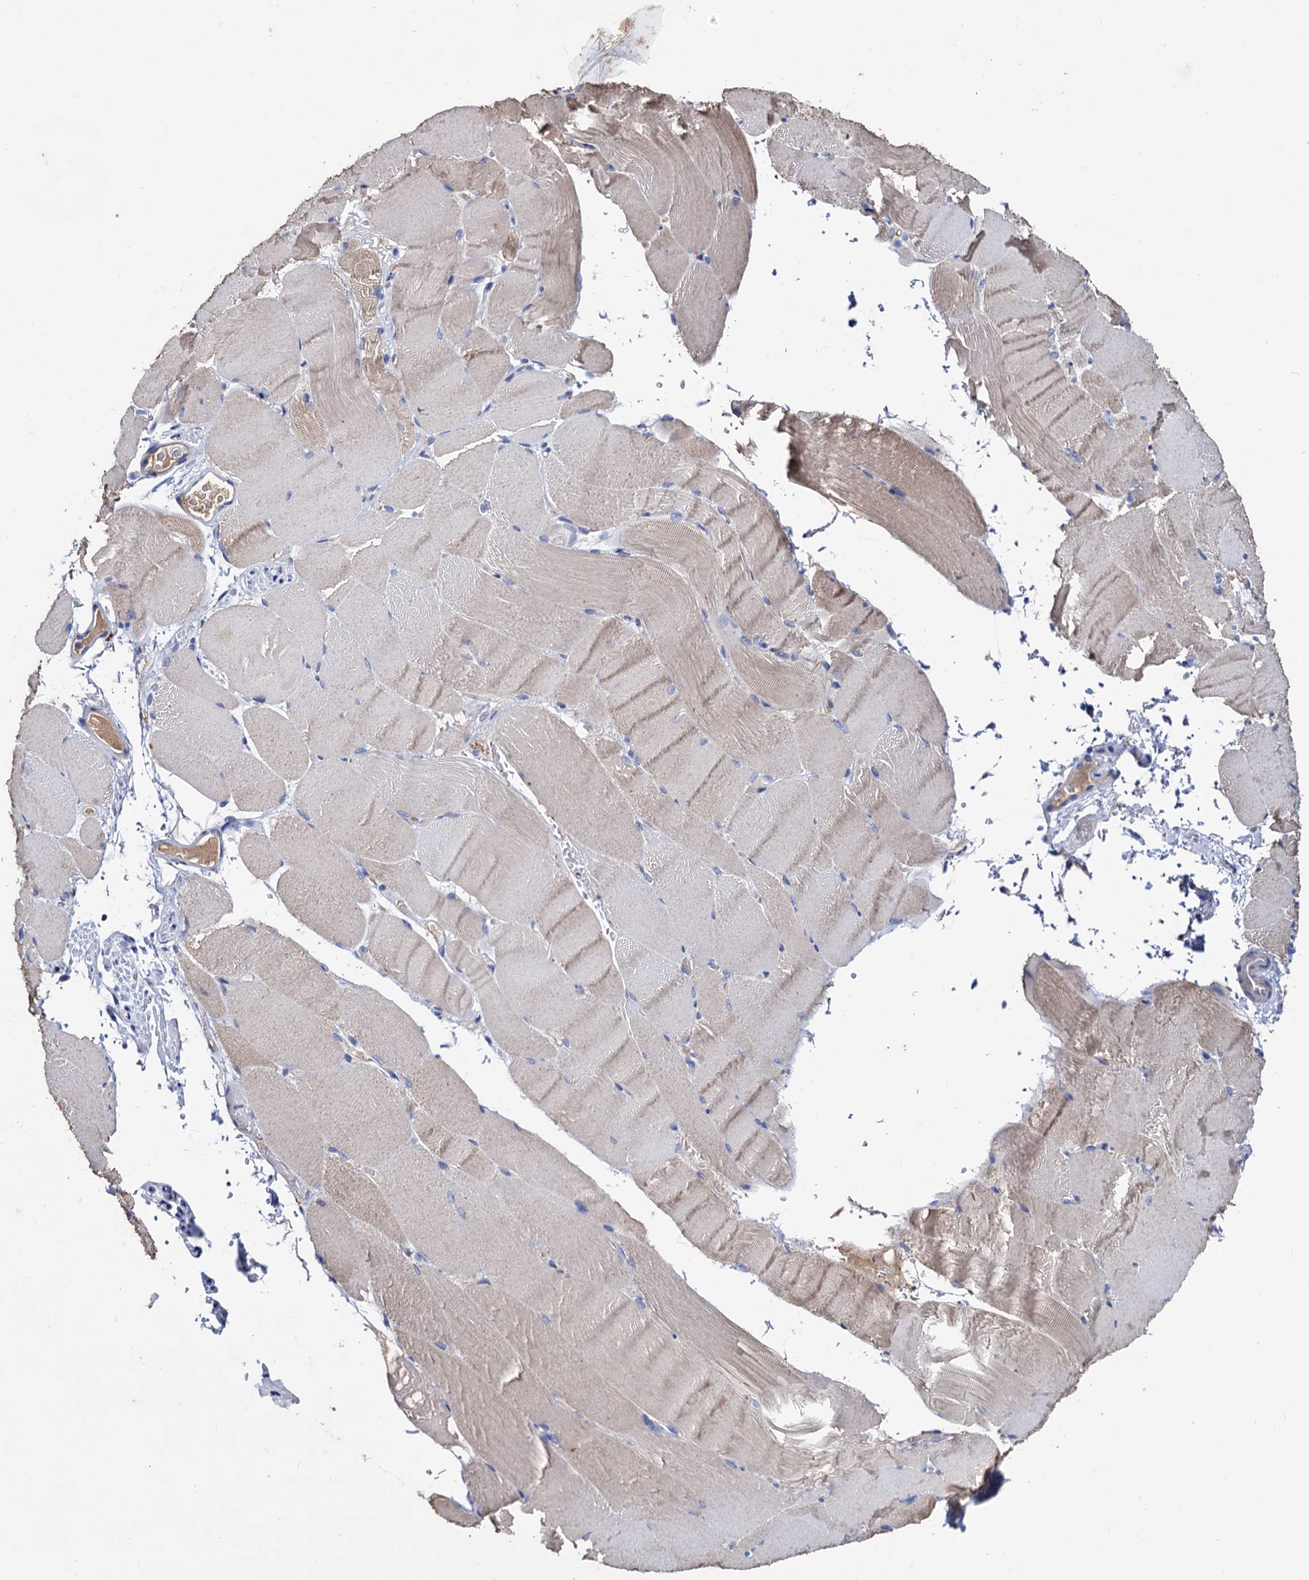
{"staining": {"intensity": "negative", "quantity": "none", "location": "none"}, "tissue": "skeletal muscle", "cell_type": "Myocytes", "image_type": "normal", "snomed": [{"axis": "morphology", "description": "Normal tissue, NOS"}, {"axis": "topography", "description": "Skeletal muscle"}, {"axis": "topography", "description": "Parathyroid gland"}], "caption": "Skeletal muscle was stained to show a protein in brown. There is no significant positivity in myocytes.", "gene": "NPAS4", "patient": {"sex": "female", "age": 37}}